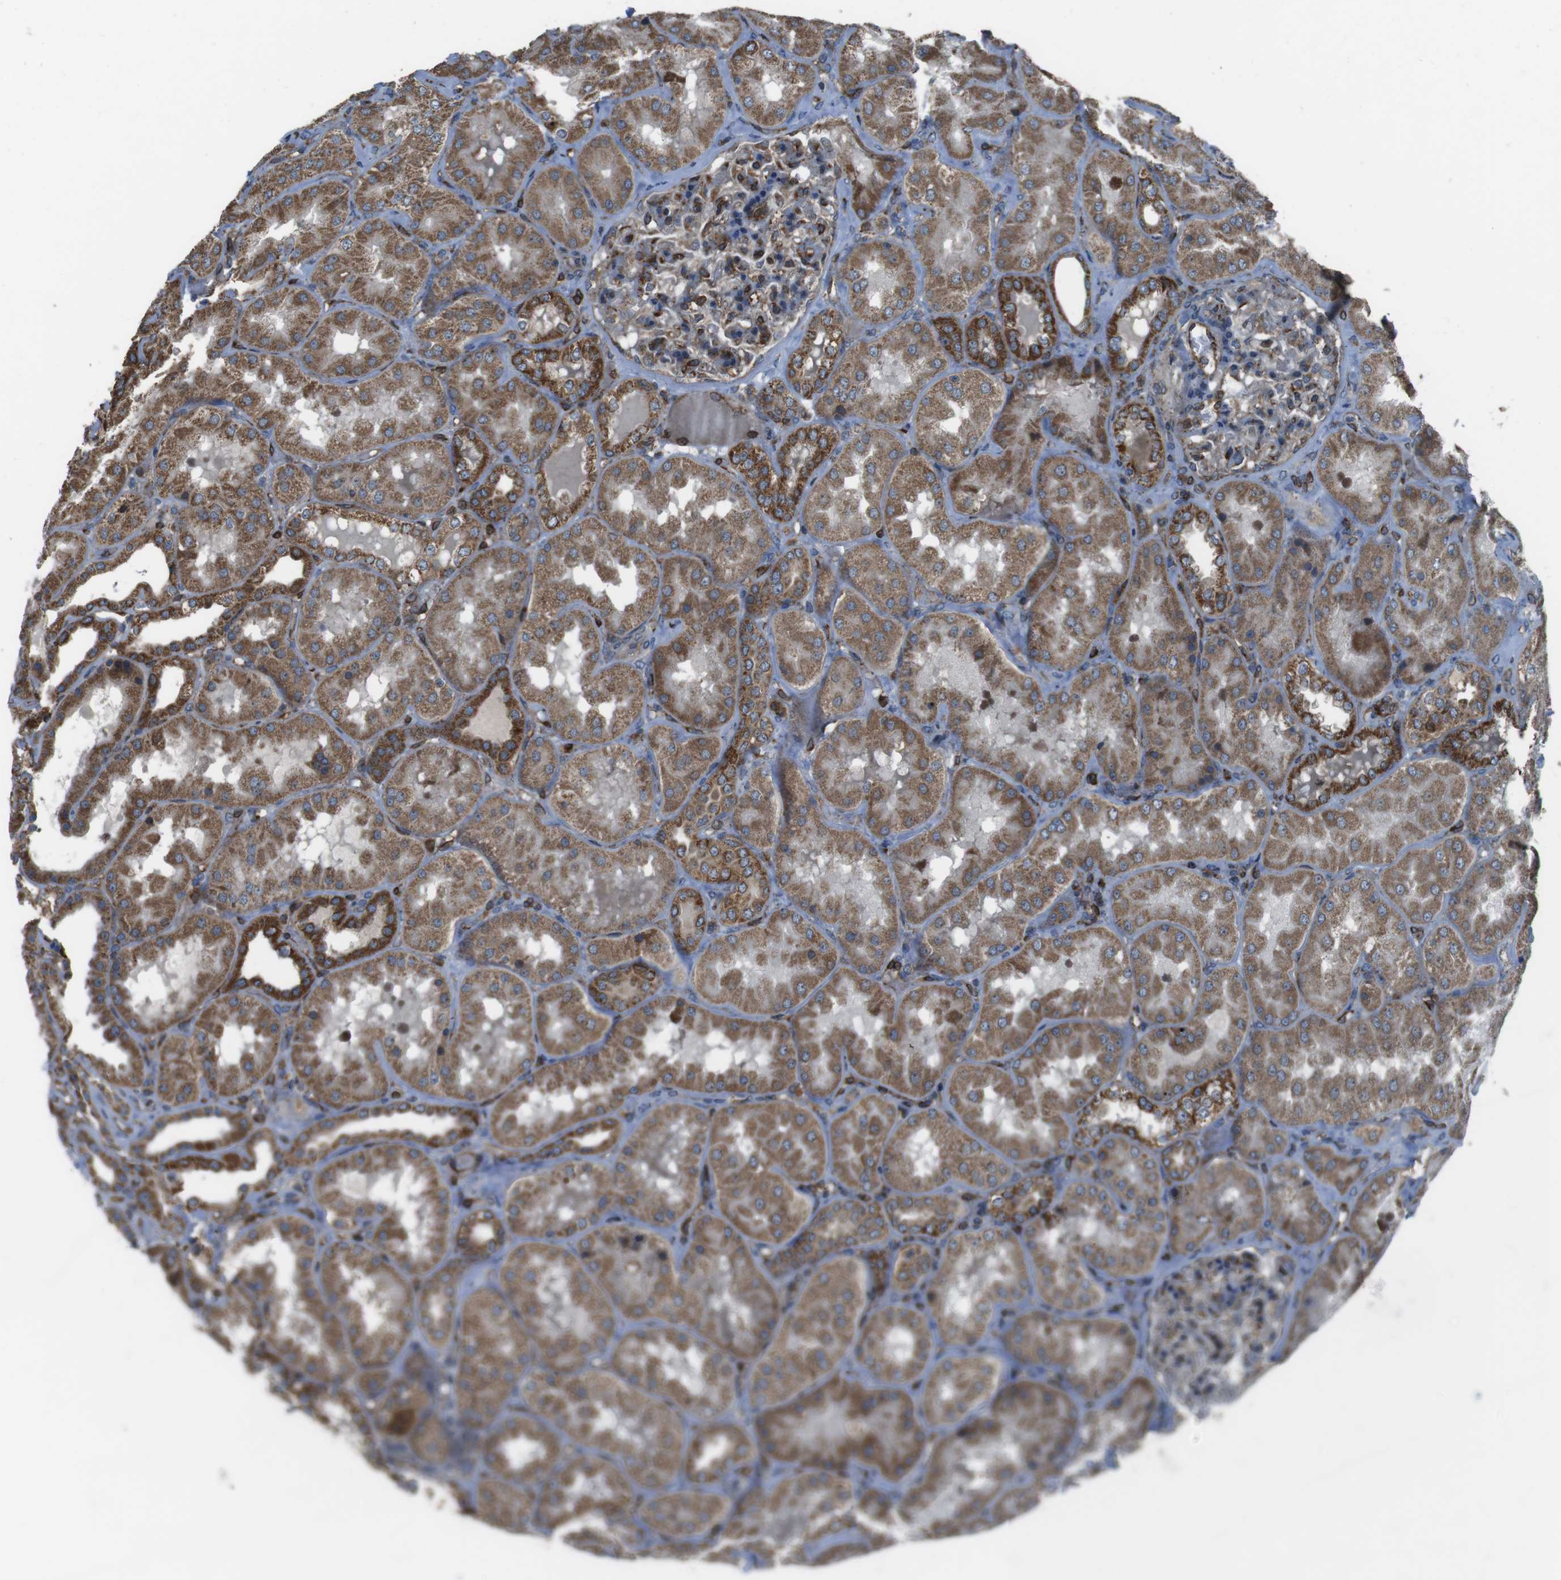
{"staining": {"intensity": "moderate", "quantity": "25%-75%", "location": "cytoplasmic/membranous"}, "tissue": "kidney", "cell_type": "Cells in glomeruli", "image_type": "normal", "snomed": [{"axis": "morphology", "description": "Normal tissue, NOS"}, {"axis": "topography", "description": "Kidney"}], "caption": "The image reveals a brown stain indicating the presence of a protein in the cytoplasmic/membranous of cells in glomeruli in kidney.", "gene": "GIMAP8", "patient": {"sex": "female", "age": 56}}